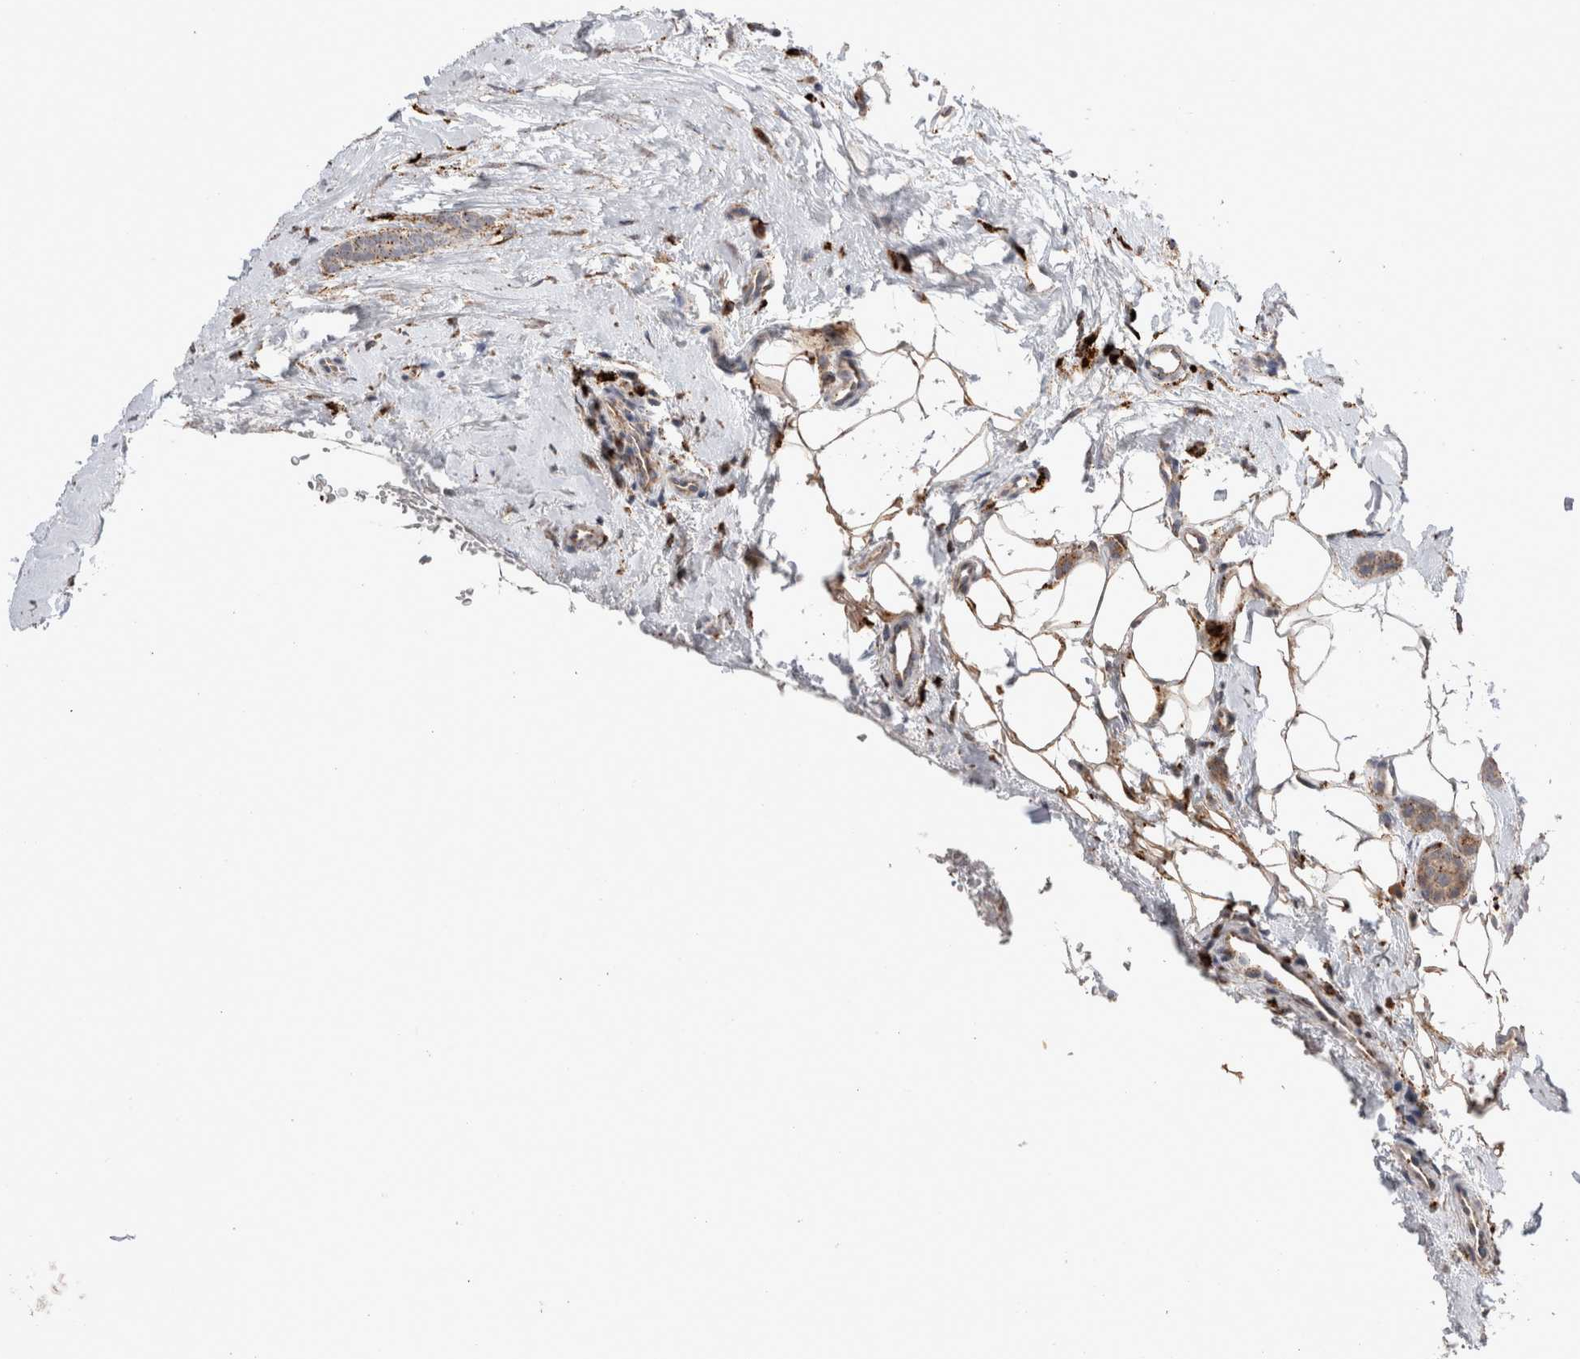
{"staining": {"intensity": "moderate", "quantity": ">75%", "location": "cytoplasmic/membranous"}, "tissue": "breast cancer", "cell_type": "Tumor cells", "image_type": "cancer", "snomed": [{"axis": "morphology", "description": "Lobular carcinoma"}, {"axis": "topography", "description": "Skin"}, {"axis": "topography", "description": "Breast"}], "caption": "A brown stain highlights moderate cytoplasmic/membranous staining of a protein in breast lobular carcinoma tumor cells.", "gene": "CTSA", "patient": {"sex": "female", "age": 46}}